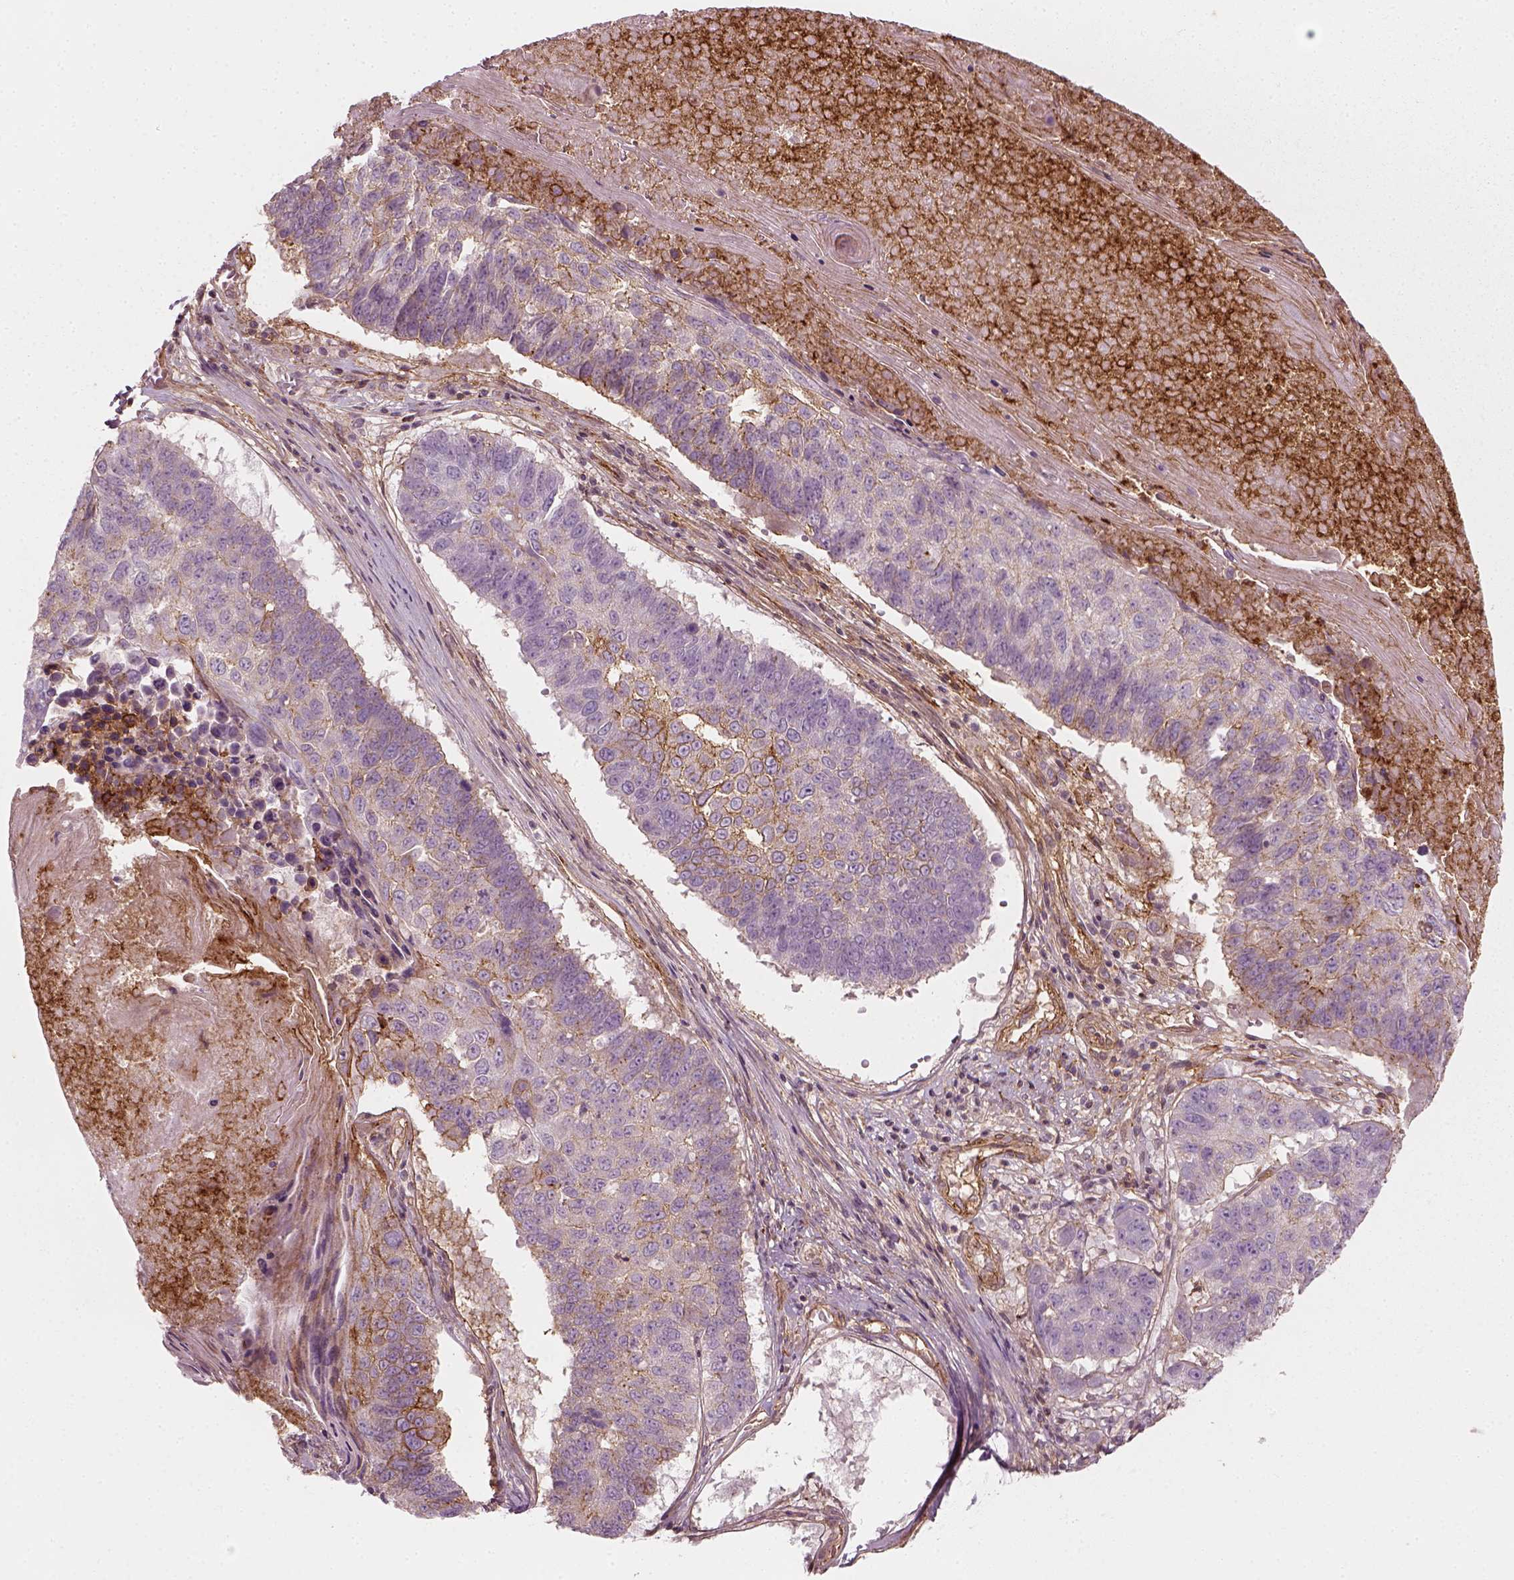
{"staining": {"intensity": "moderate", "quantity": "25%-75%", "location": "cytoplasmic/membranous"}, "tissue": "lung cancer", "cell_type": "Tumor cells", "image_type": "cancer", "snomed": [{"axis": "morphology", "description": "Squamous cell carcinoma, NOS"}, {"axis": "topography", "description": "Lung"}], "caption": "DAB (3,3'-diaminobenzidine) immunohistochemical staining of squamous cell carcinoma (lung) shows moderate cytoplasmic/membranous protein positivity in about 25%-75% of tumor cells.", "gene": "NPTN", "patient": {"sex": "male", "age": 73}}